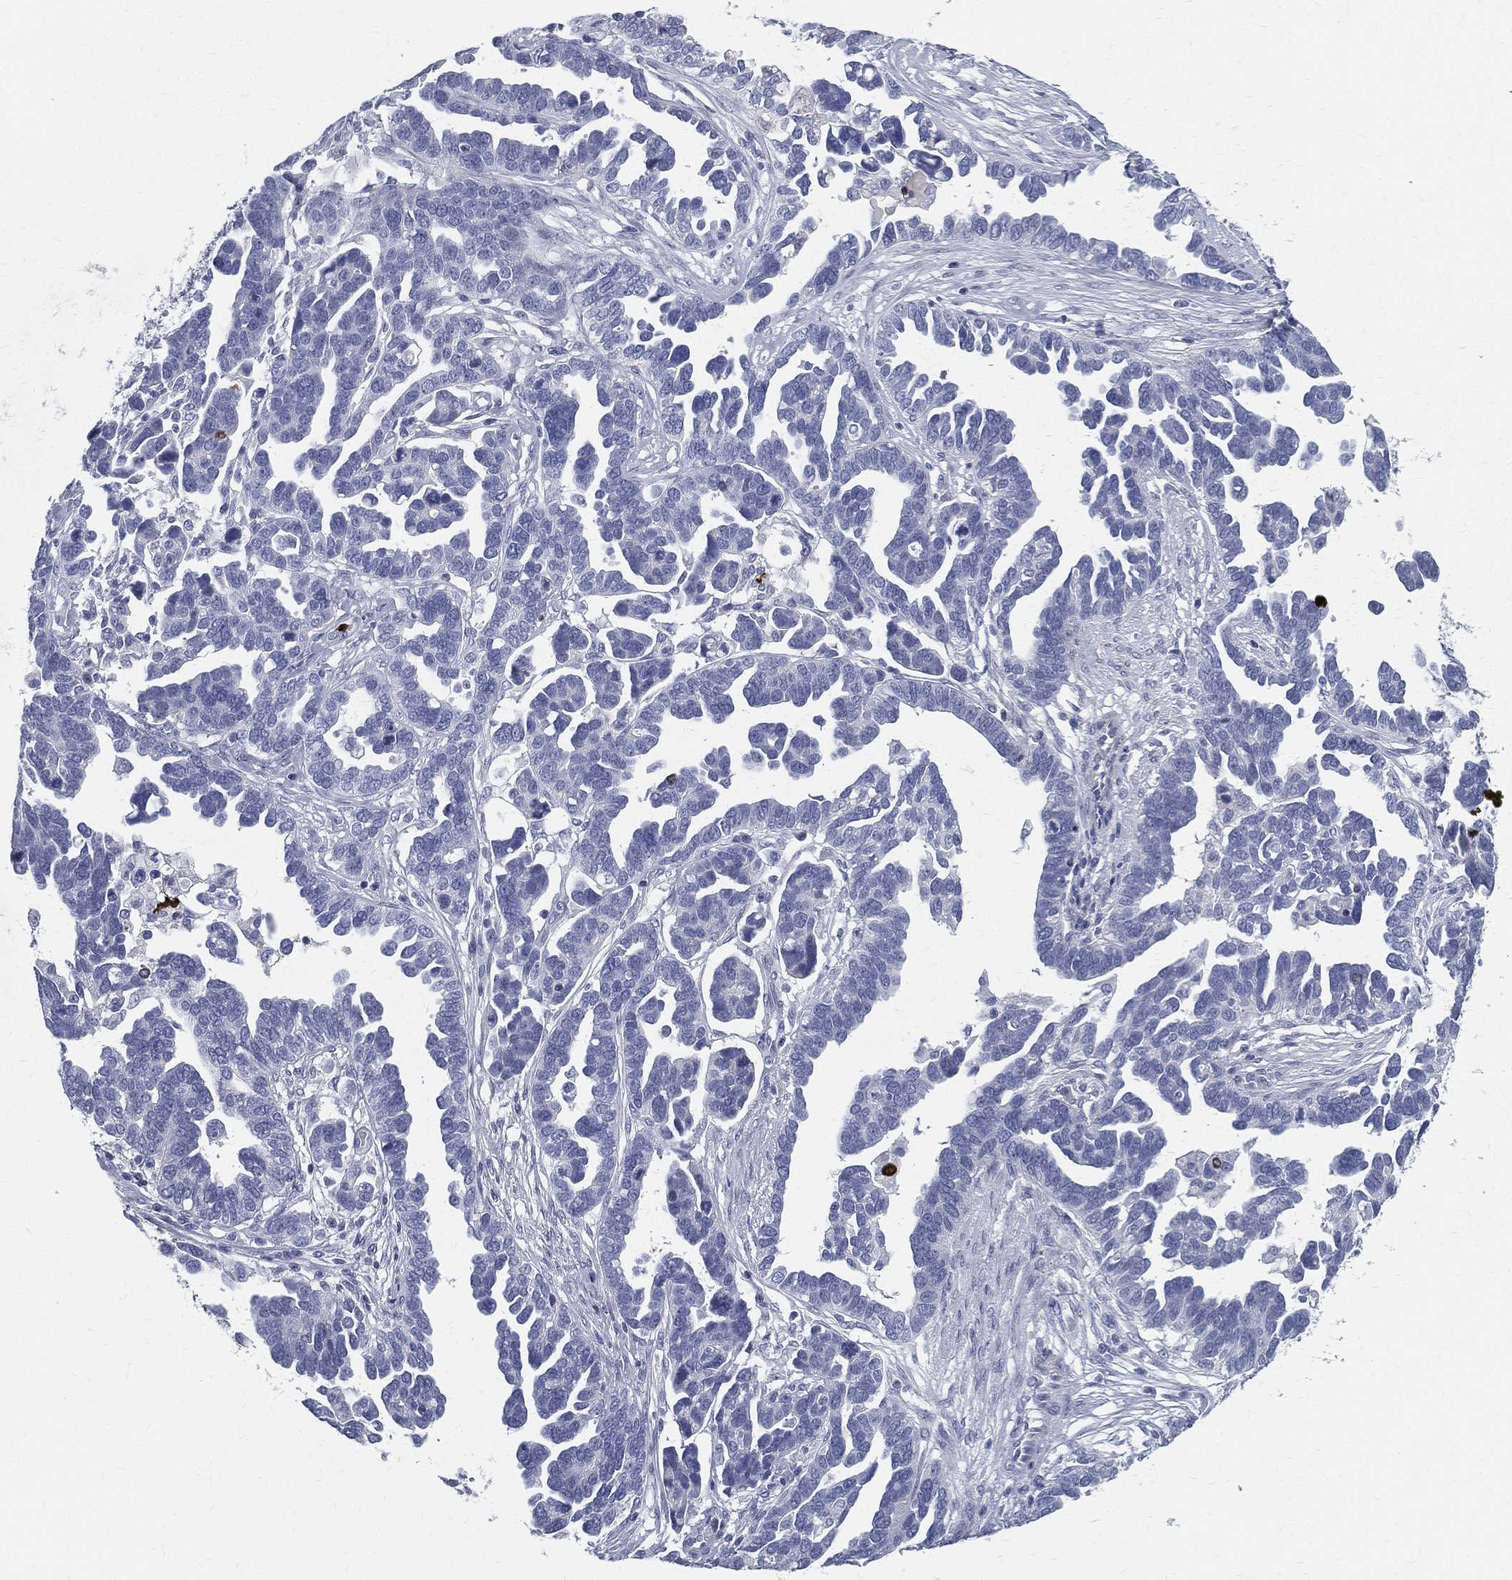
{"staining": {"intensity": "negative", "quantity": "none", "location": "none"}, "tissue": "ovarian cancer", "cell_type": "Tumor cells", "image_type": "cancer", "snomed": [{"axis": "morphology", "description": "Cystadenocarcinoma, serous, NOS"}, {"axis": "topography", "description": "Ovary"}], "caption": "Tumor cells are negative for protein expression in human ovarian cancer (serous cystadenocarcinoma).", "gene": "SPPL2C", "patient": {"sex": "female", "age": 54}}